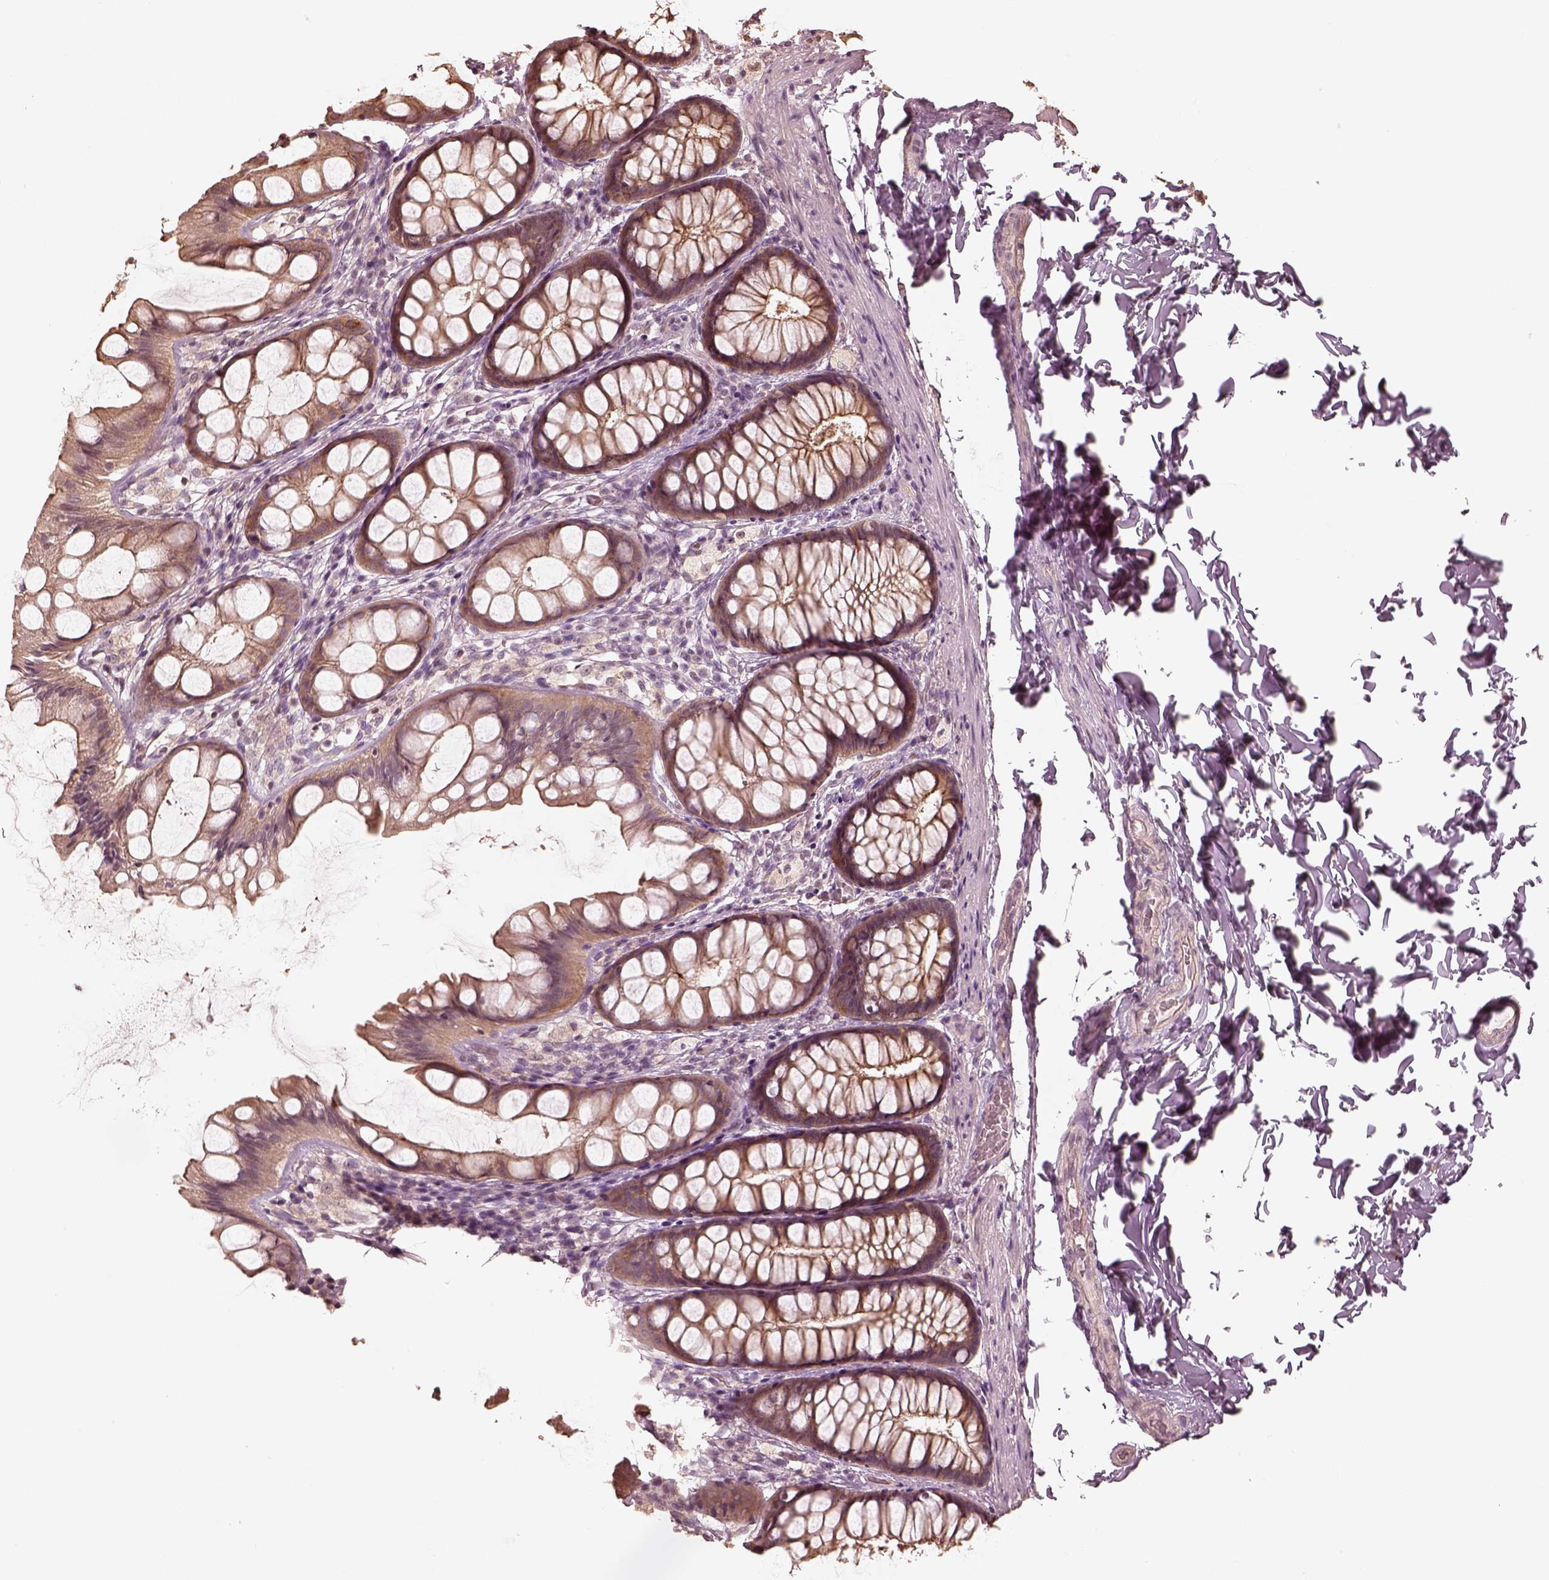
{"staining": {"intensity": "negative", "quantity": "none", "location": "none"}, "tissue": "colon", "cell_type": "Endothelial cells", "image_type": "normal", "snomed": [{"axis": "morphology", "description": "Normal tissue, NOS"}, {"axis": "topography", "description": "Colon"}], "caption": "Immunohistochemistry (IHC) of normal colon reveals no positivity in endothelial cells.", "gene": "KIF5C", "patient": {"sex": "male", "age": 47}}